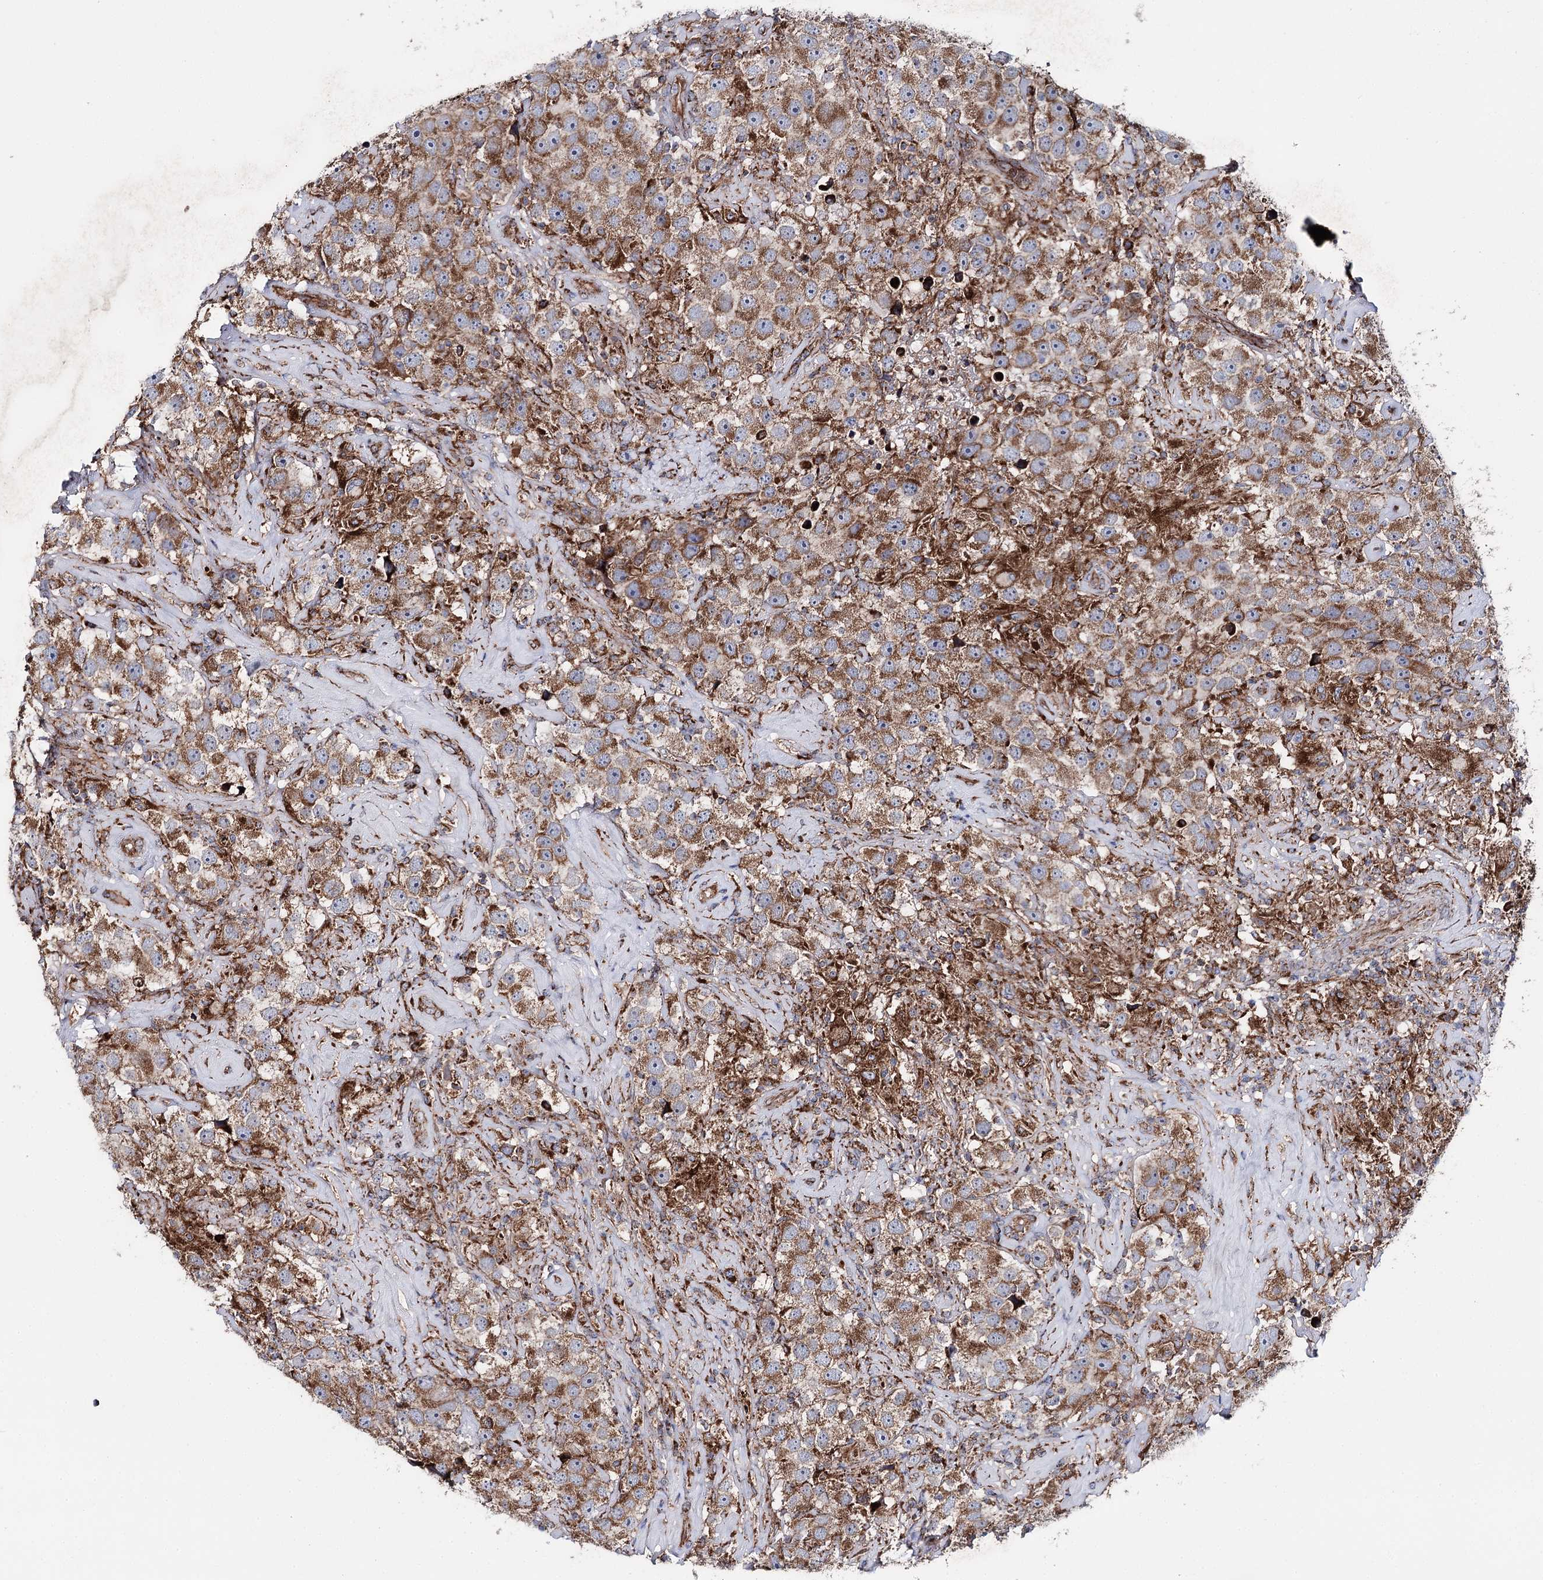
{"staining": {"intensity": "moderate", "quantity": ">75%", "location": "cytoplasmic/membranous"}, "tissue": "testis cancer", "cell_type": "Tumor cells", "image_type": "cancer", "snomed": [{"axis": "morphology", "description": "Seminoma, NOS"}, {"axis": "topography", "description": "Testis"}], "caption": "IHC image of neoplastic tissue: seminoma (testis) stained using IHC reveals medium levels of moderate protein expression localized specifically in the cytoplasmic/membranous of tumor cells, appearing as a cytoplasmic/membranous brown color.", "gene": "MSANTD2", "patient": {"sex": "male", "age": 49}}